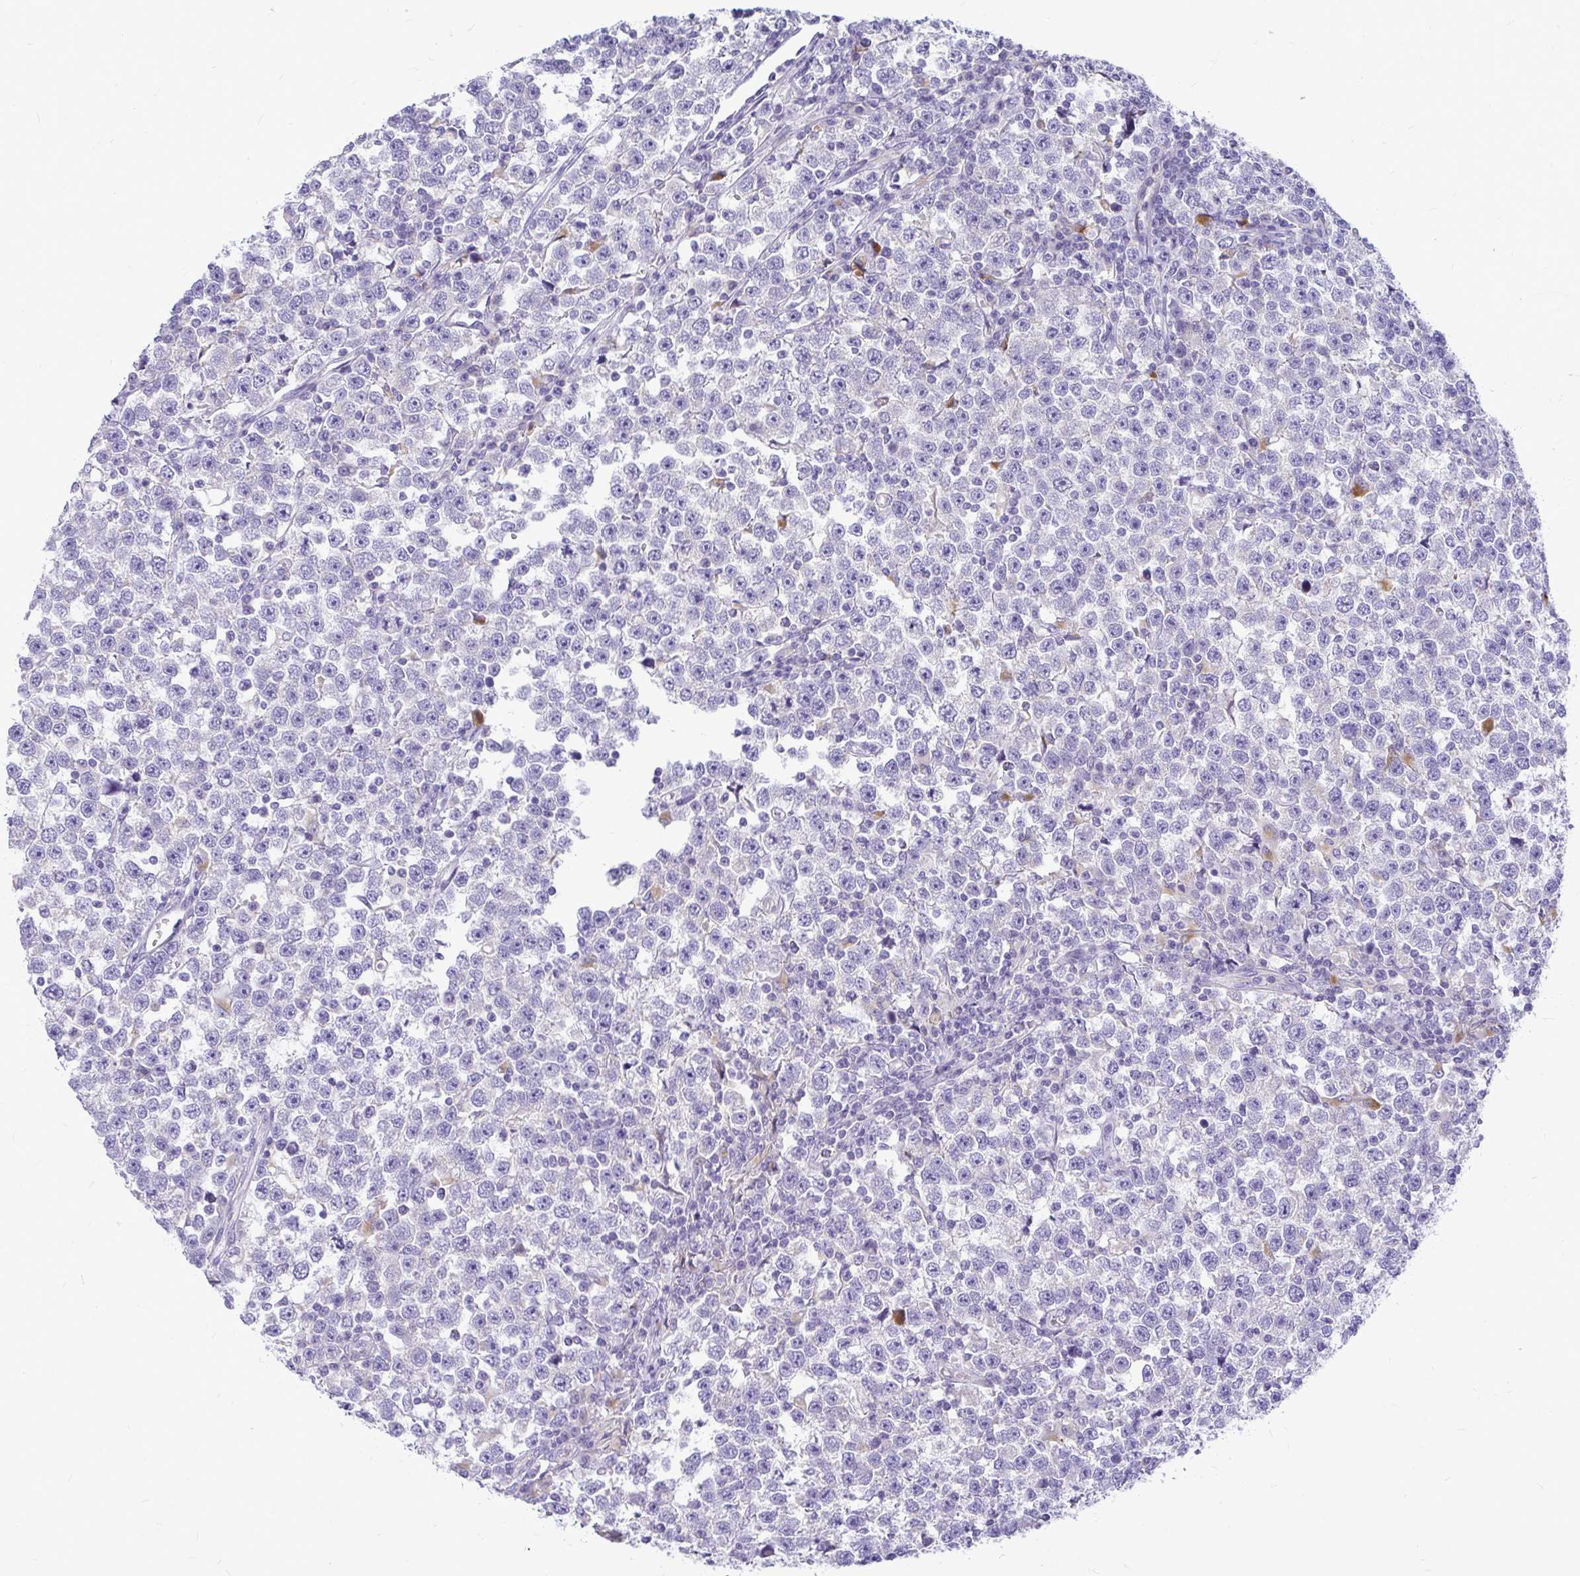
{"staining": {"intensity": "negative", "quantity": "none", "location": "none"}, "tissue": "testis cancer", "cell_type": "Tumor cells", "image_type": "cancer", "snomed": [{"axis": "morphology", "description": "Seminoma, NOS"}, {"axis": "topography", "description": "Testis"}], "caption": "High magnification brightfield microscopy of testis seminoma stained with DAB (brown) and counterstained with hematoxylin (blue): tumor cells show no significant positivity.", "gene": "PKN3", "patient": {"sex": "male", "age": 43}}